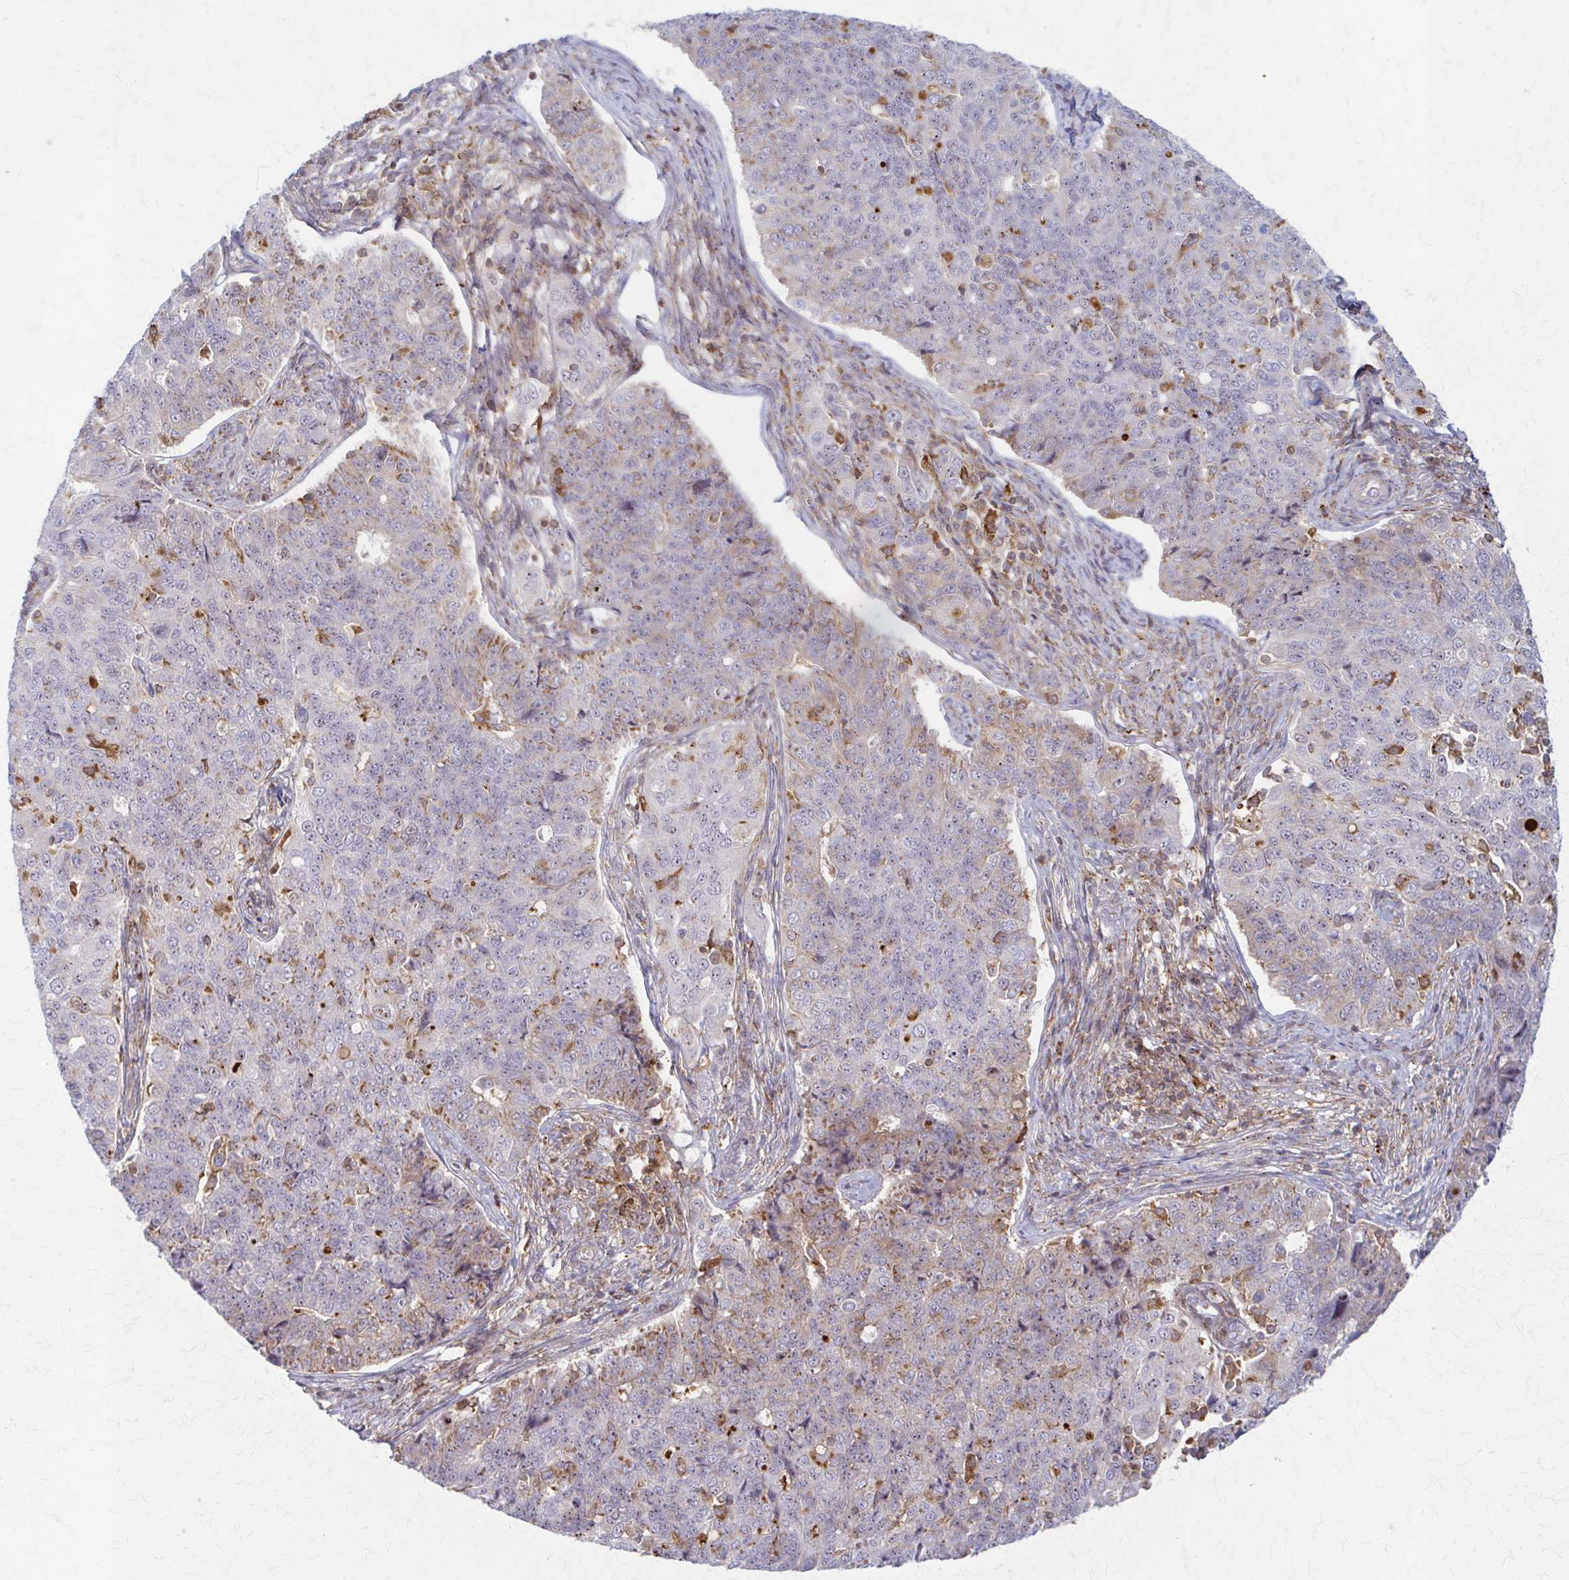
{"staining": {"intensity": "weak", "quantity": "<25%", "location": "cytoplasmic/membranous"}, "tissue": "endometrial cancer", "cell_type": "Tumor cells", "image_type": "cancer", "snomed": [{"axis": "morphology", "description": "Adenocarcinoma, NOS"}, {"axis": "topography", "description": "Endometrium"}], "caption": "IHC of human endometrial cancer exhibits no positivity in tumor cells.", "gene": "ARHGAP35", "patient": {"sex": "female", "age": 43}}